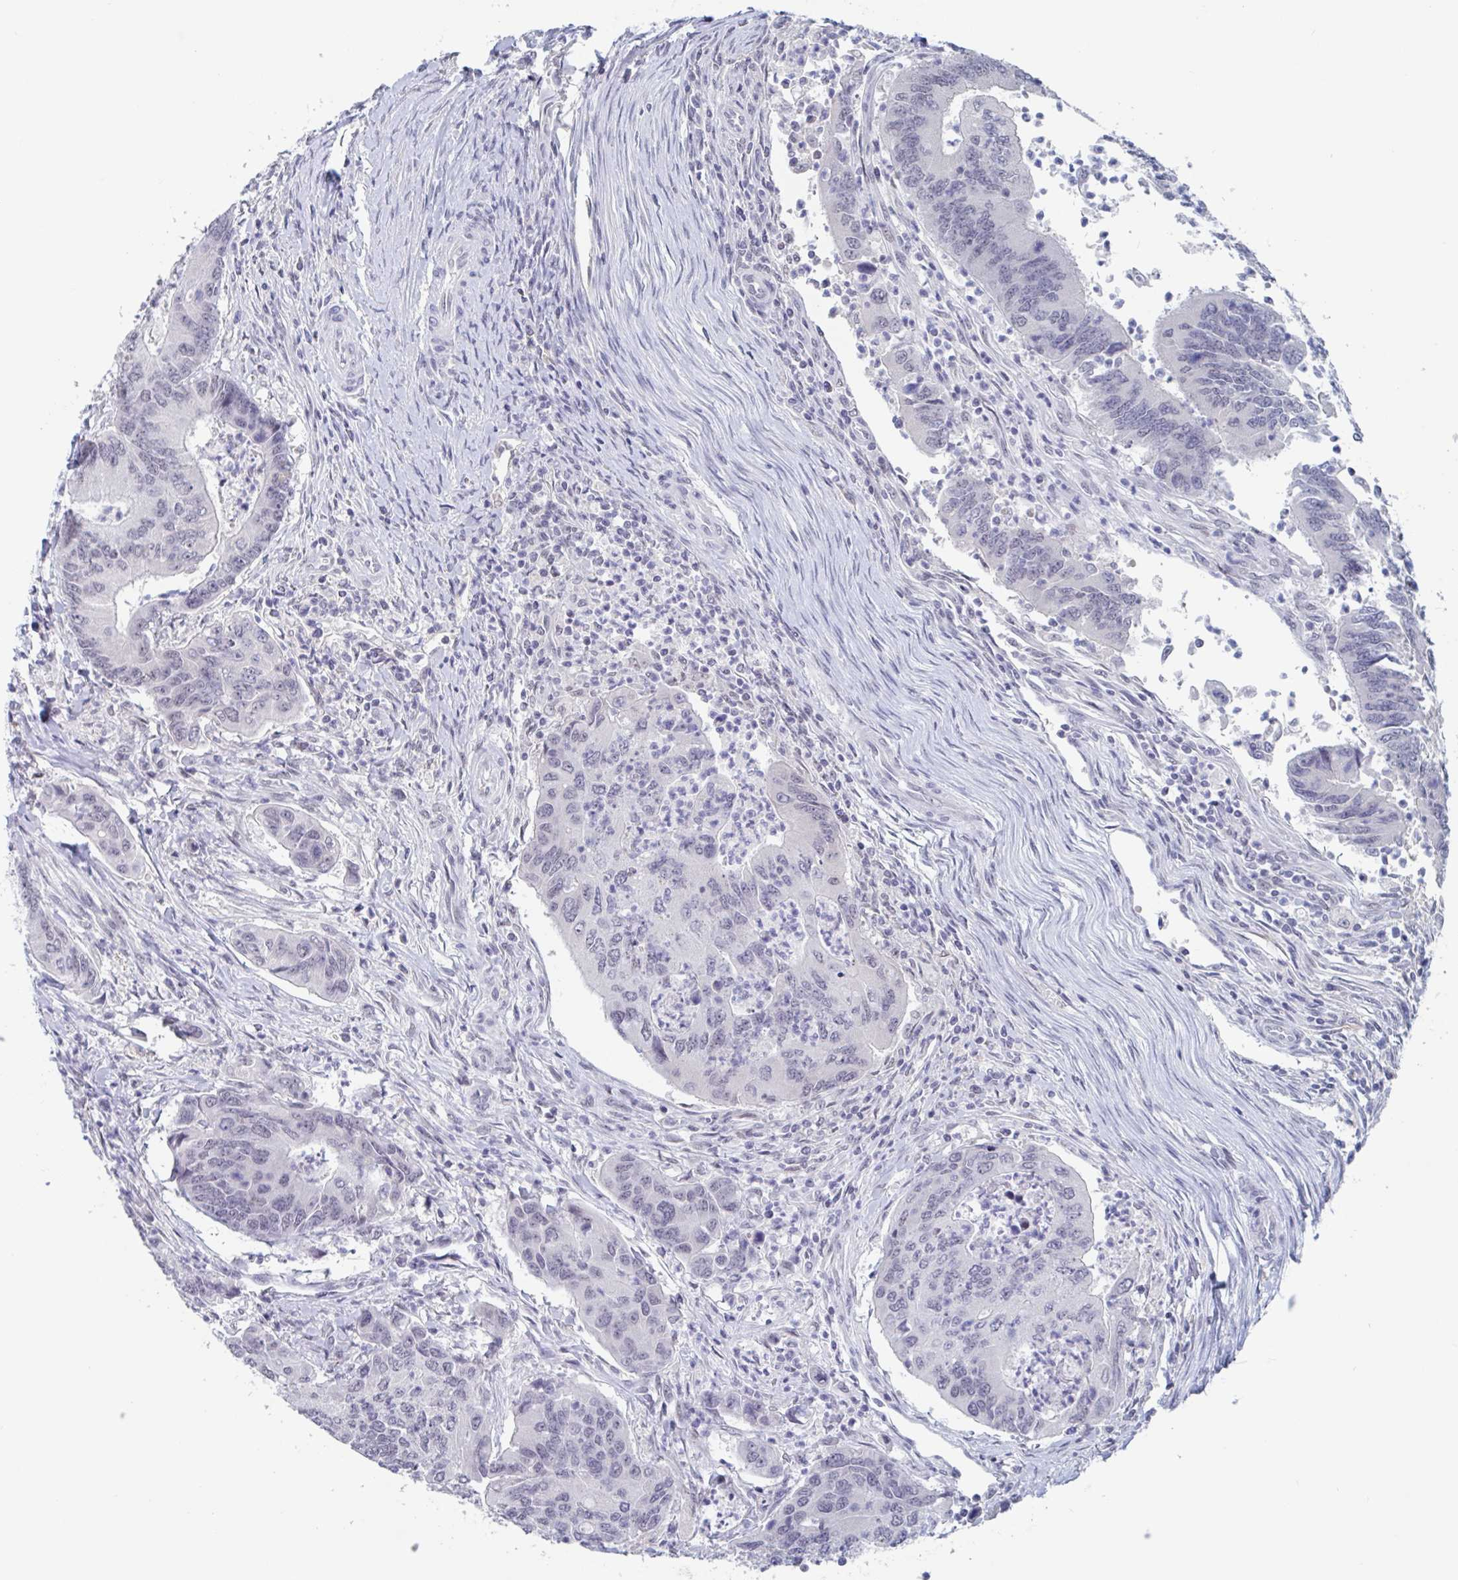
{"staining": {"intensity": "negative", "quantity": "none", "location": "none"}, "tissue": "colorectal cancer", "cell_type": "Tumor cells", "image_type": "cancer", "snomed": [{"axis": "morphology", "description": "Adenocarcinoma, NOS"}, {"axis": "topography", "description": "Colon"}], "caption": "Tumor cells show no significant protein staining in colorectal cancer. (DAB immunohistochemistry with hematoxylin counter stain).", "gene": "KDM4D", "patient": {"sex": "female", "age": 67}}